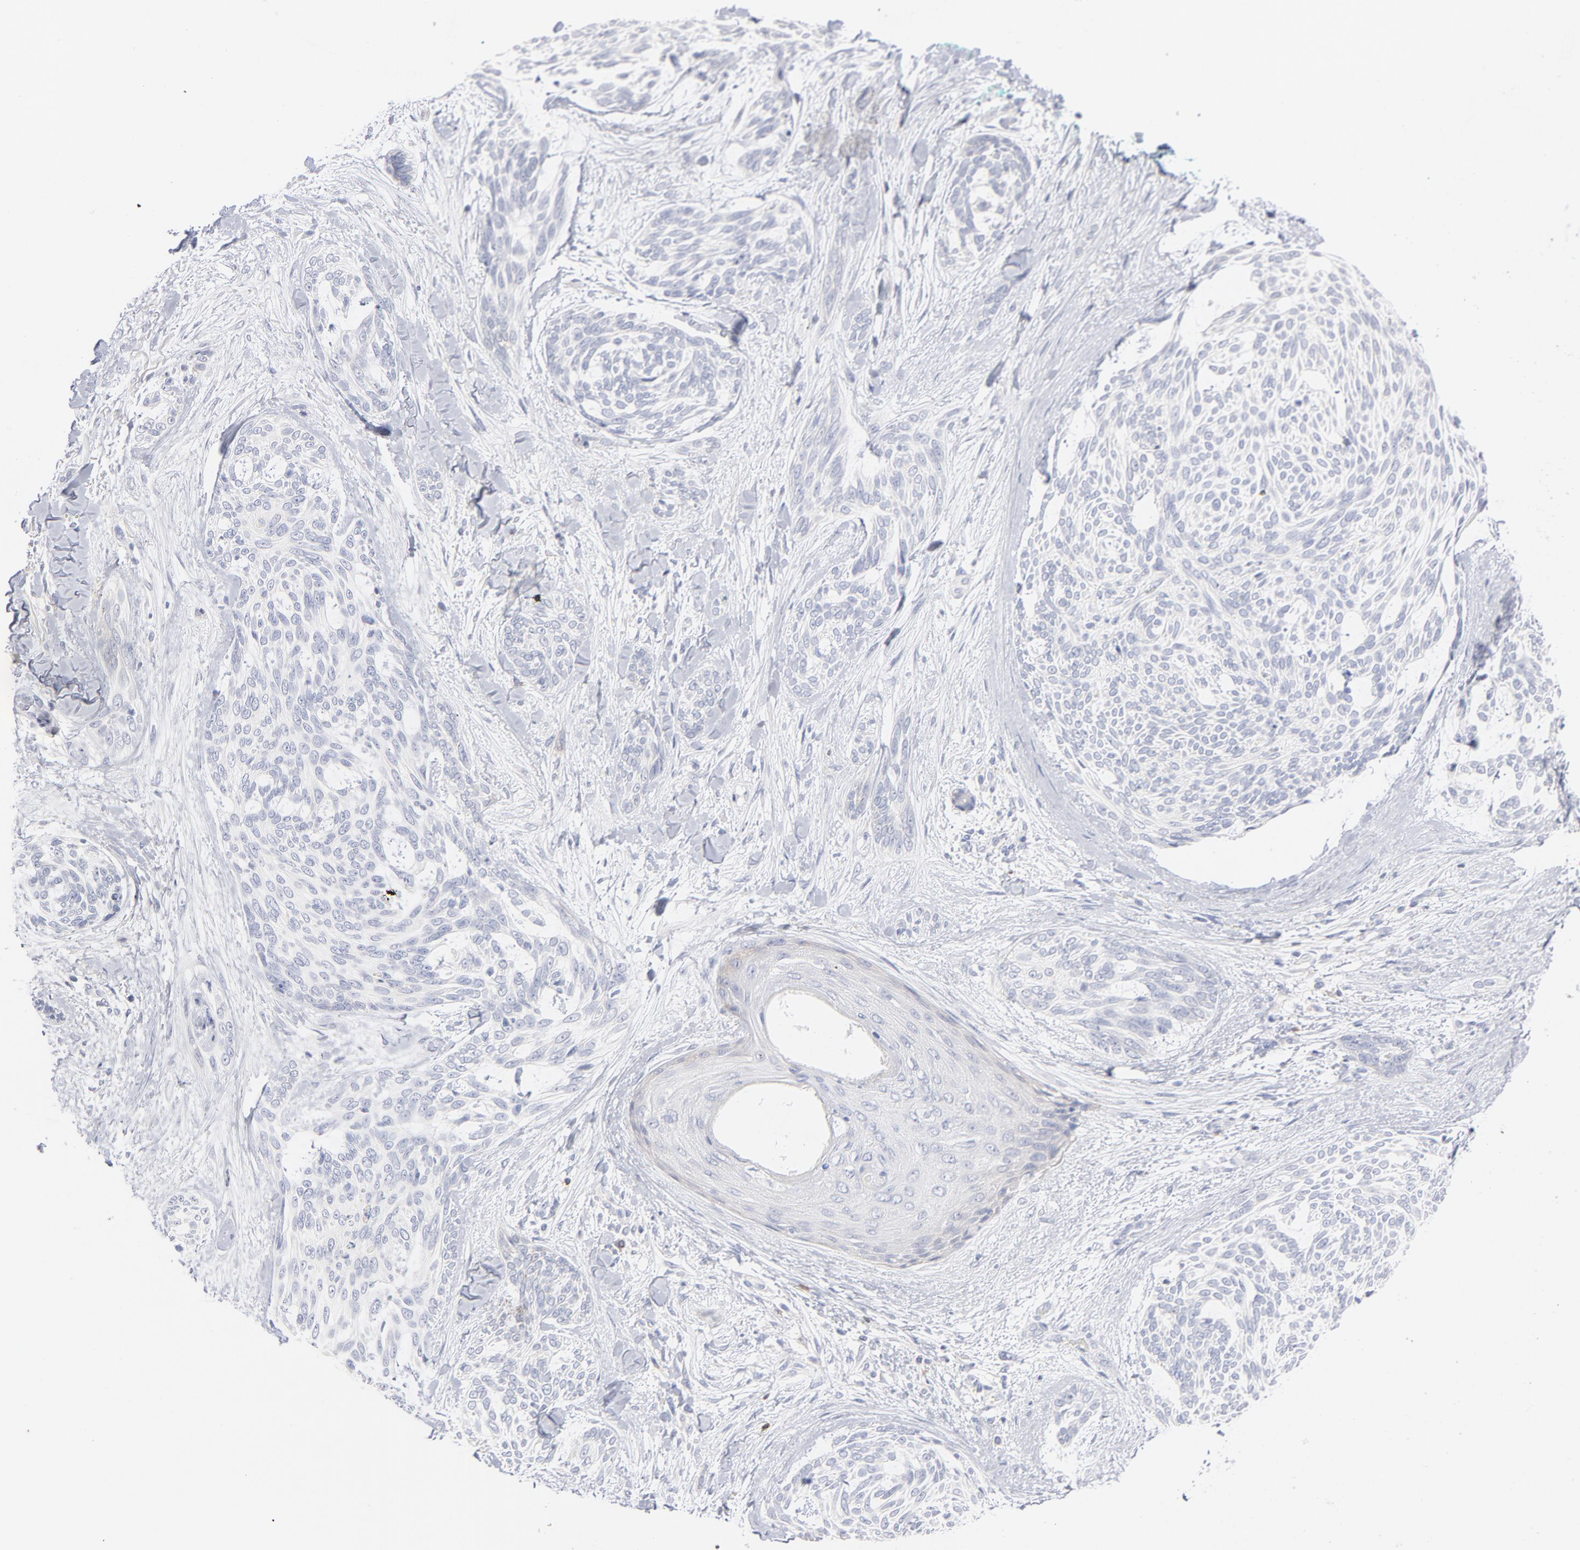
{"staining": {"intensity": "negative", "quantity": "none", "location": "none"}, "tissue": "skin cancer", "cell_type": "Tumor cells", "image_type": "cancer", "snomed": [{"axis": "morphology", "description": "Normal tissue, NOS"}, {"axis": "morphology", "description": "Basal cell carcinoma"}, {"axis": "topography", "description": "Skin"}], "caption": "Immunohistochemistry photomicrograph of neoplastic tissue: human skin basal cell carcinoma stained with DAB exhibits no significant protein expression in tumor cells.", "gene": "MID1", "patient": {"sex": "female", "age": 71}}